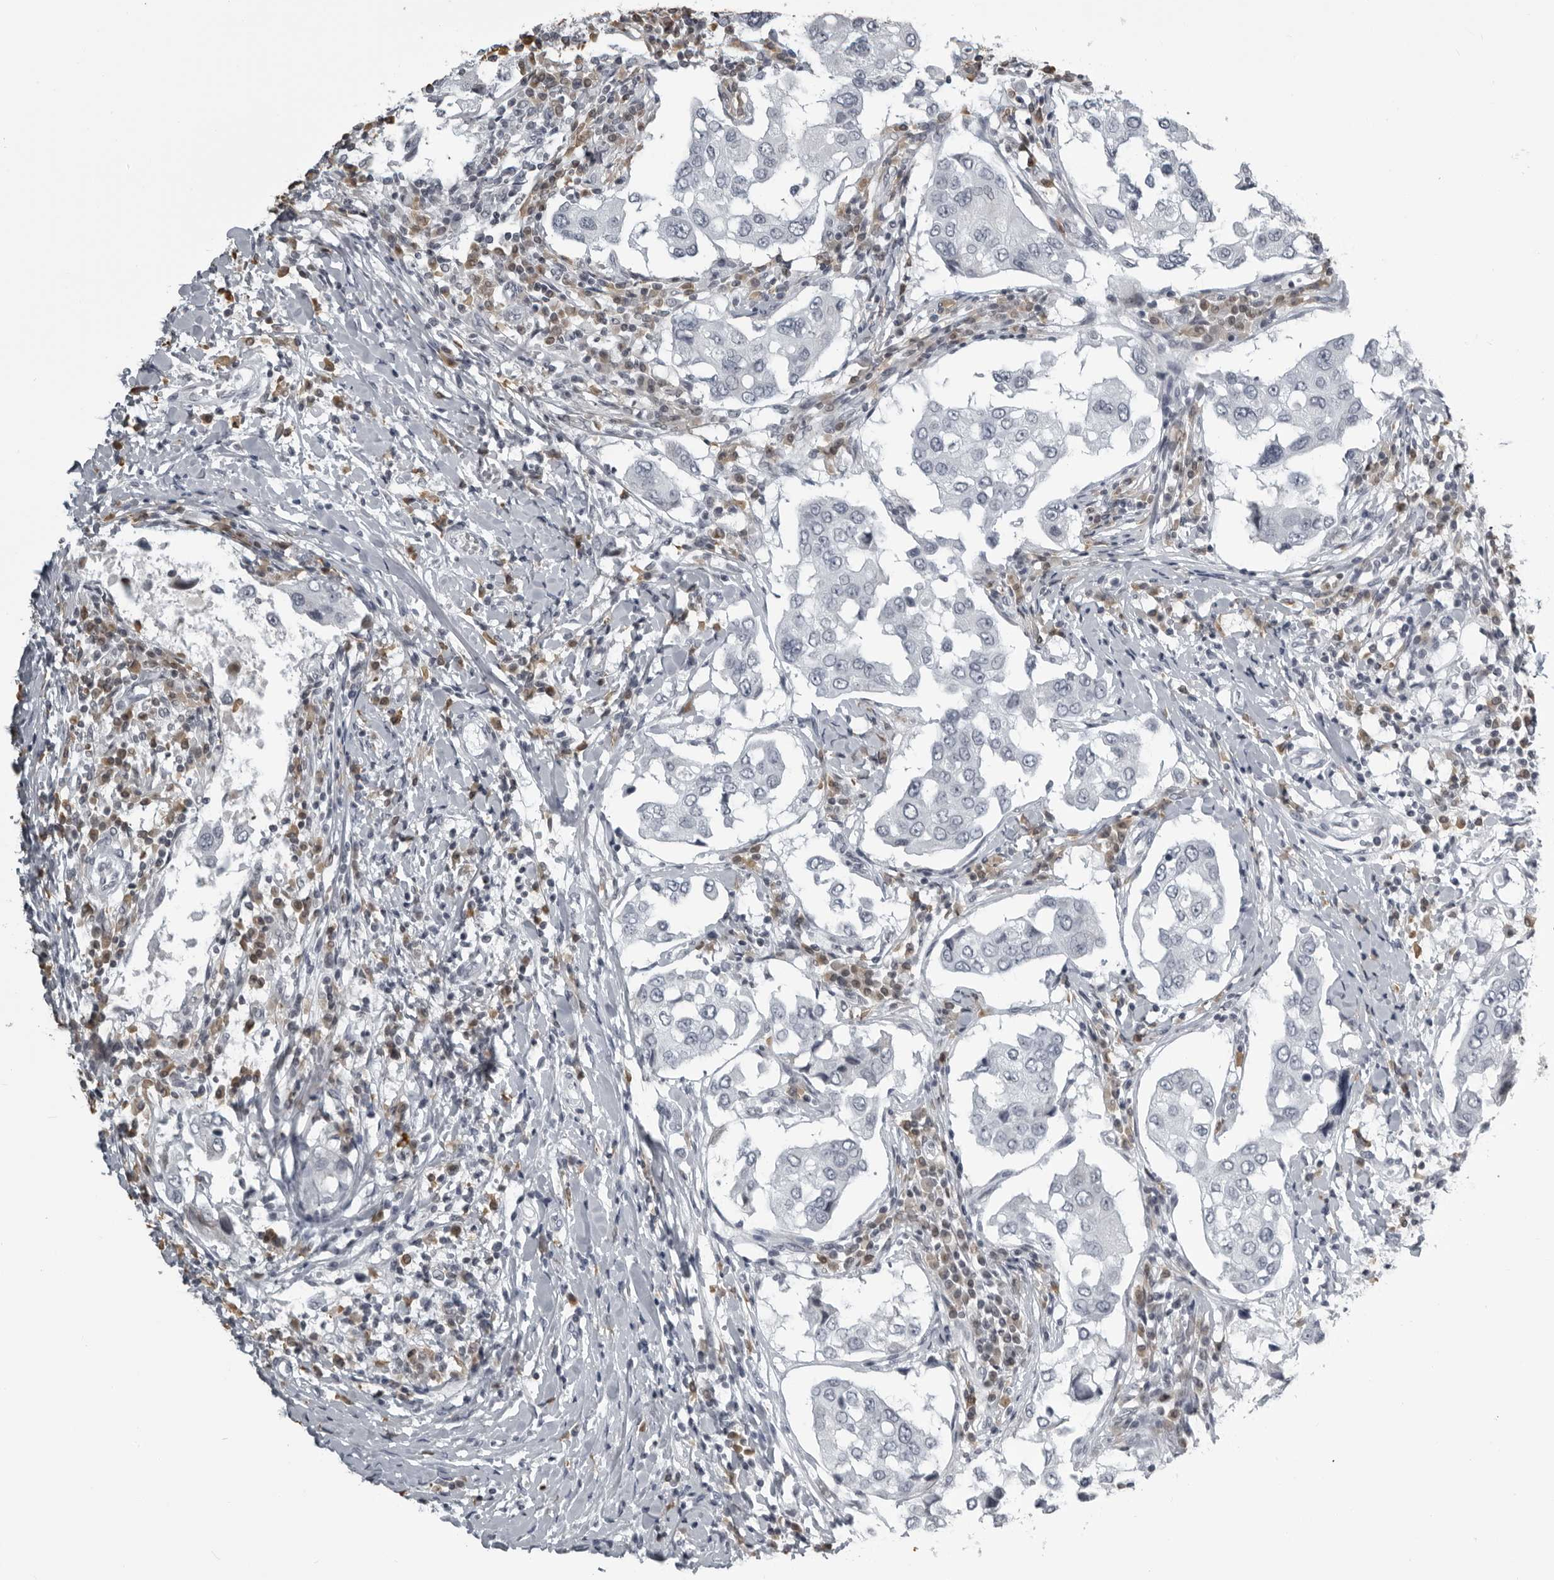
{"staining": {"intensity": "negative", "quantity": "none", "location": "none"}, "tissue": "breast cancer", "cell_type": "Tumor cells", "image_type": "cancer", "snomed": [{"axis": "morphology", "description": "Duct carcinoma"}, {"axis": "topography", "description": "Breast"}], "caption": "An immunohistochemistry micrograph of breast cancer (intraductal carcinoma) is shown. There is no staining in tumor cells of breast cancer (intraductal carcinoma).", "gene": "RTCA", "patient": {"sex": "female", "age": 27}}